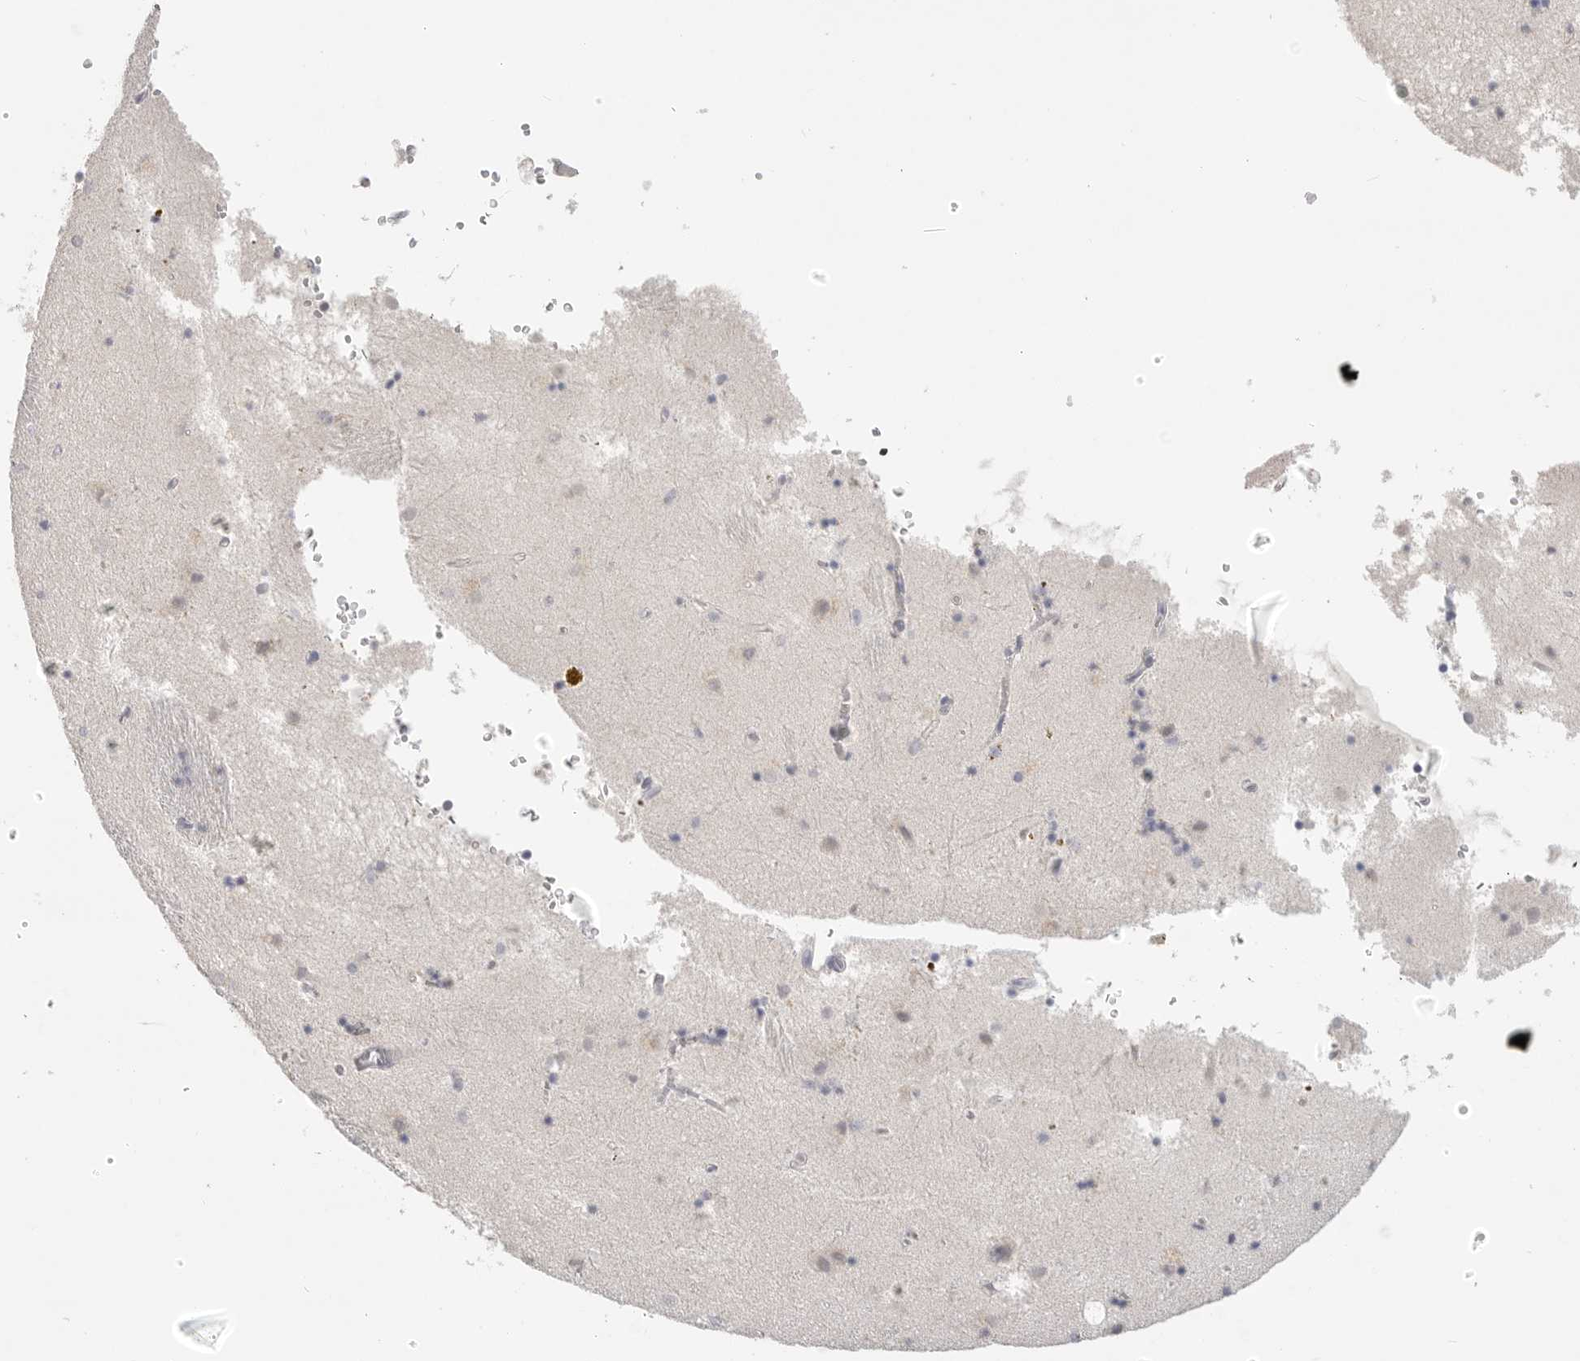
{"staining": {"intensity": "negative", "quantity": "none", "location": "none"}, "tissue": "caudate", "cell_type": "Glial cells", "image_type": "normal", "snomed": [{"axis": "morphology", "description": "Normal tissue, NOS"}, {"axis": "topography", "description": "Lateral ventricle wall"}], "caption": "Micrograph shows no protein expression in glial cells of benign caudate. Nuclei are stained in blue.", "gene": "FBN2", "patient": {"sex": "male", "age": 70}}